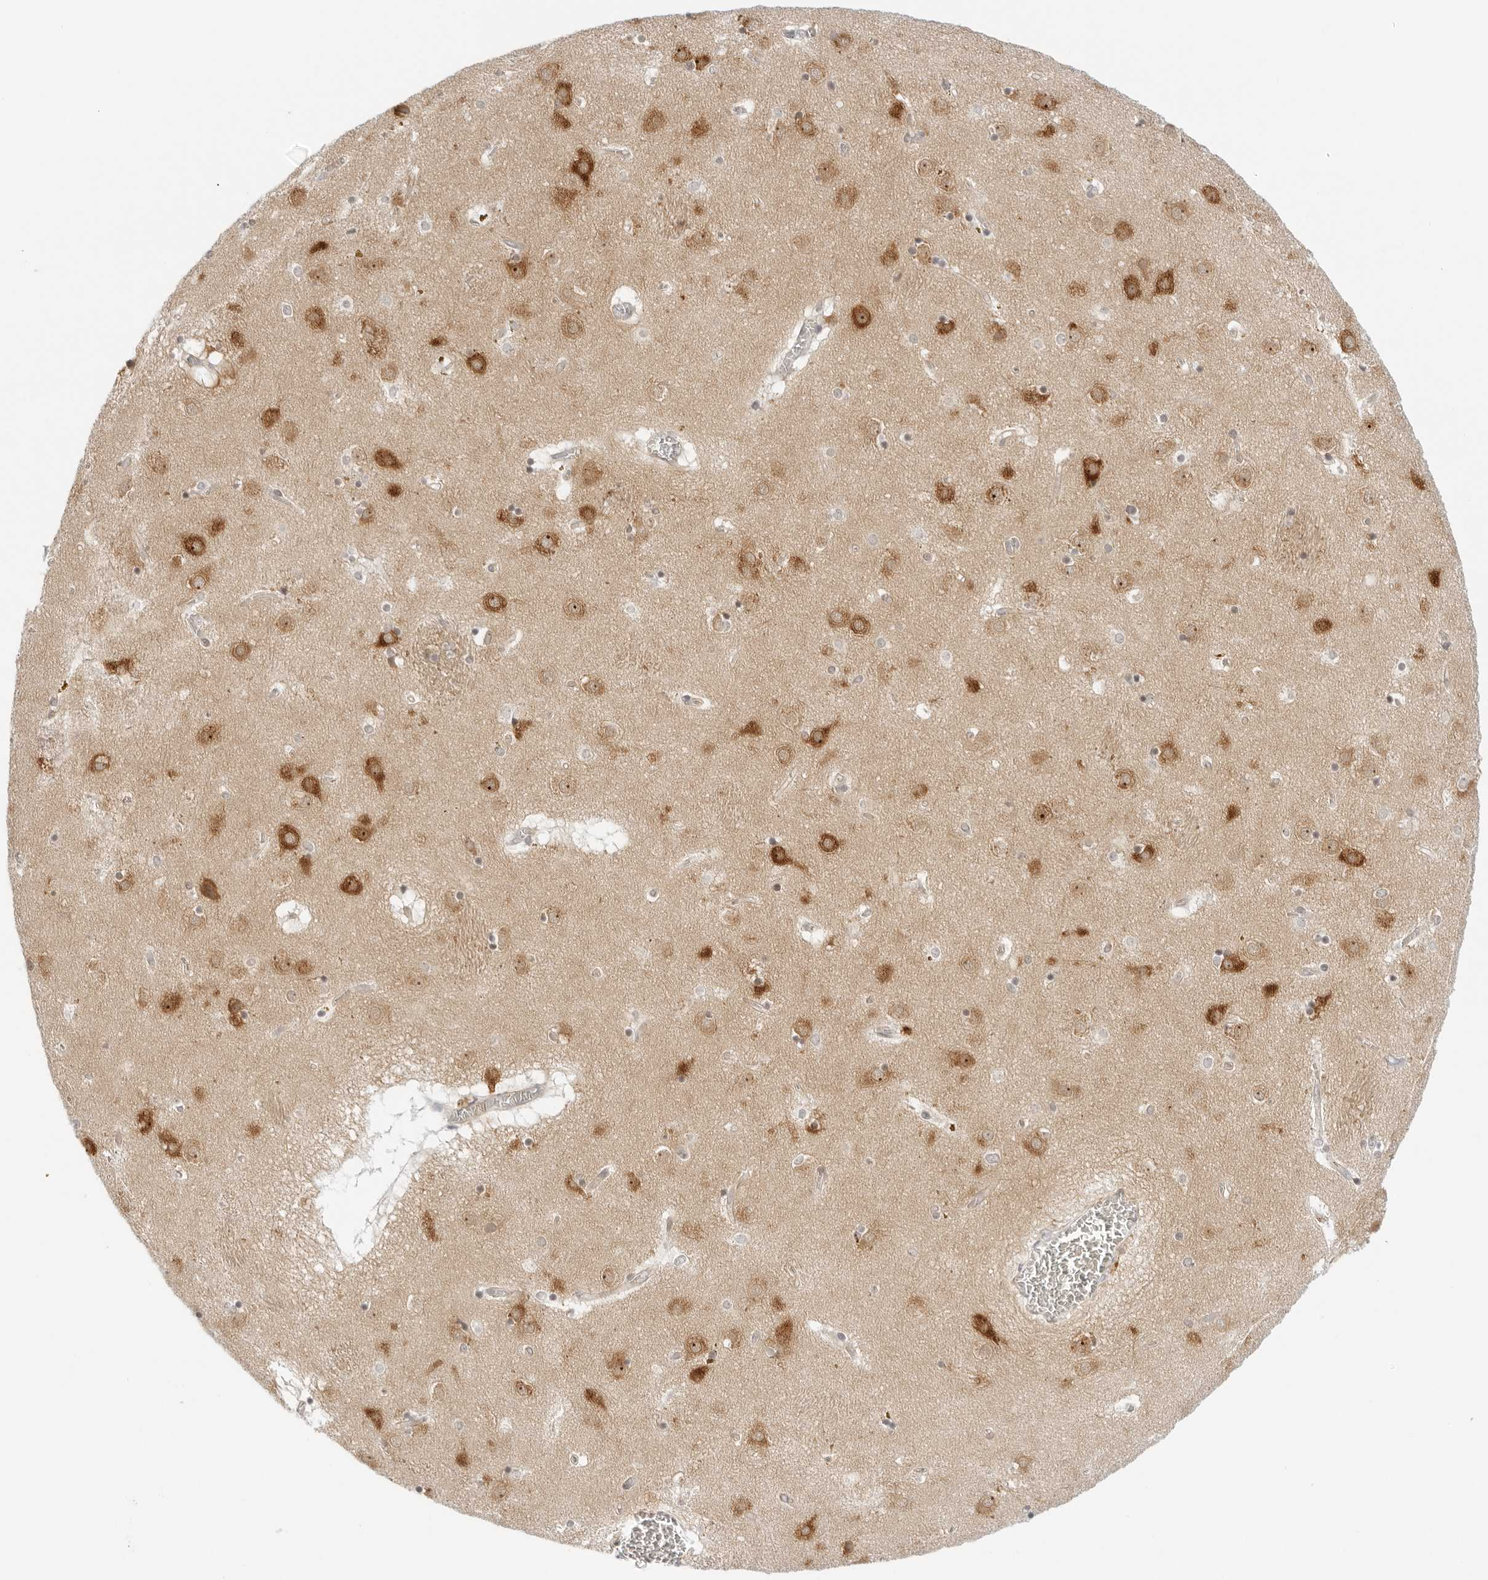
{"staining": {"intensity": "weak", "quantity": "25%-75%", "location": "cytoplasmic/membranous"}, "tissue": "caudate", "cell_type": "Glial cells", "image_type": "normal", "snomed": [{"axis": "morphology", "description": "Normal tissue, NOS"}, {"axis": "topography", "description": "Lateral ventricle wall"}], "caption": "DAB (3,3'-diaminobenzidine) immunohistochemical staining of benign caudate shows weak cytoplasmic/membranous protein positivity in about 25%-75% of glial cells.", "gene": "OSCP1", "patient": {"sex": "male", "age": 70}}